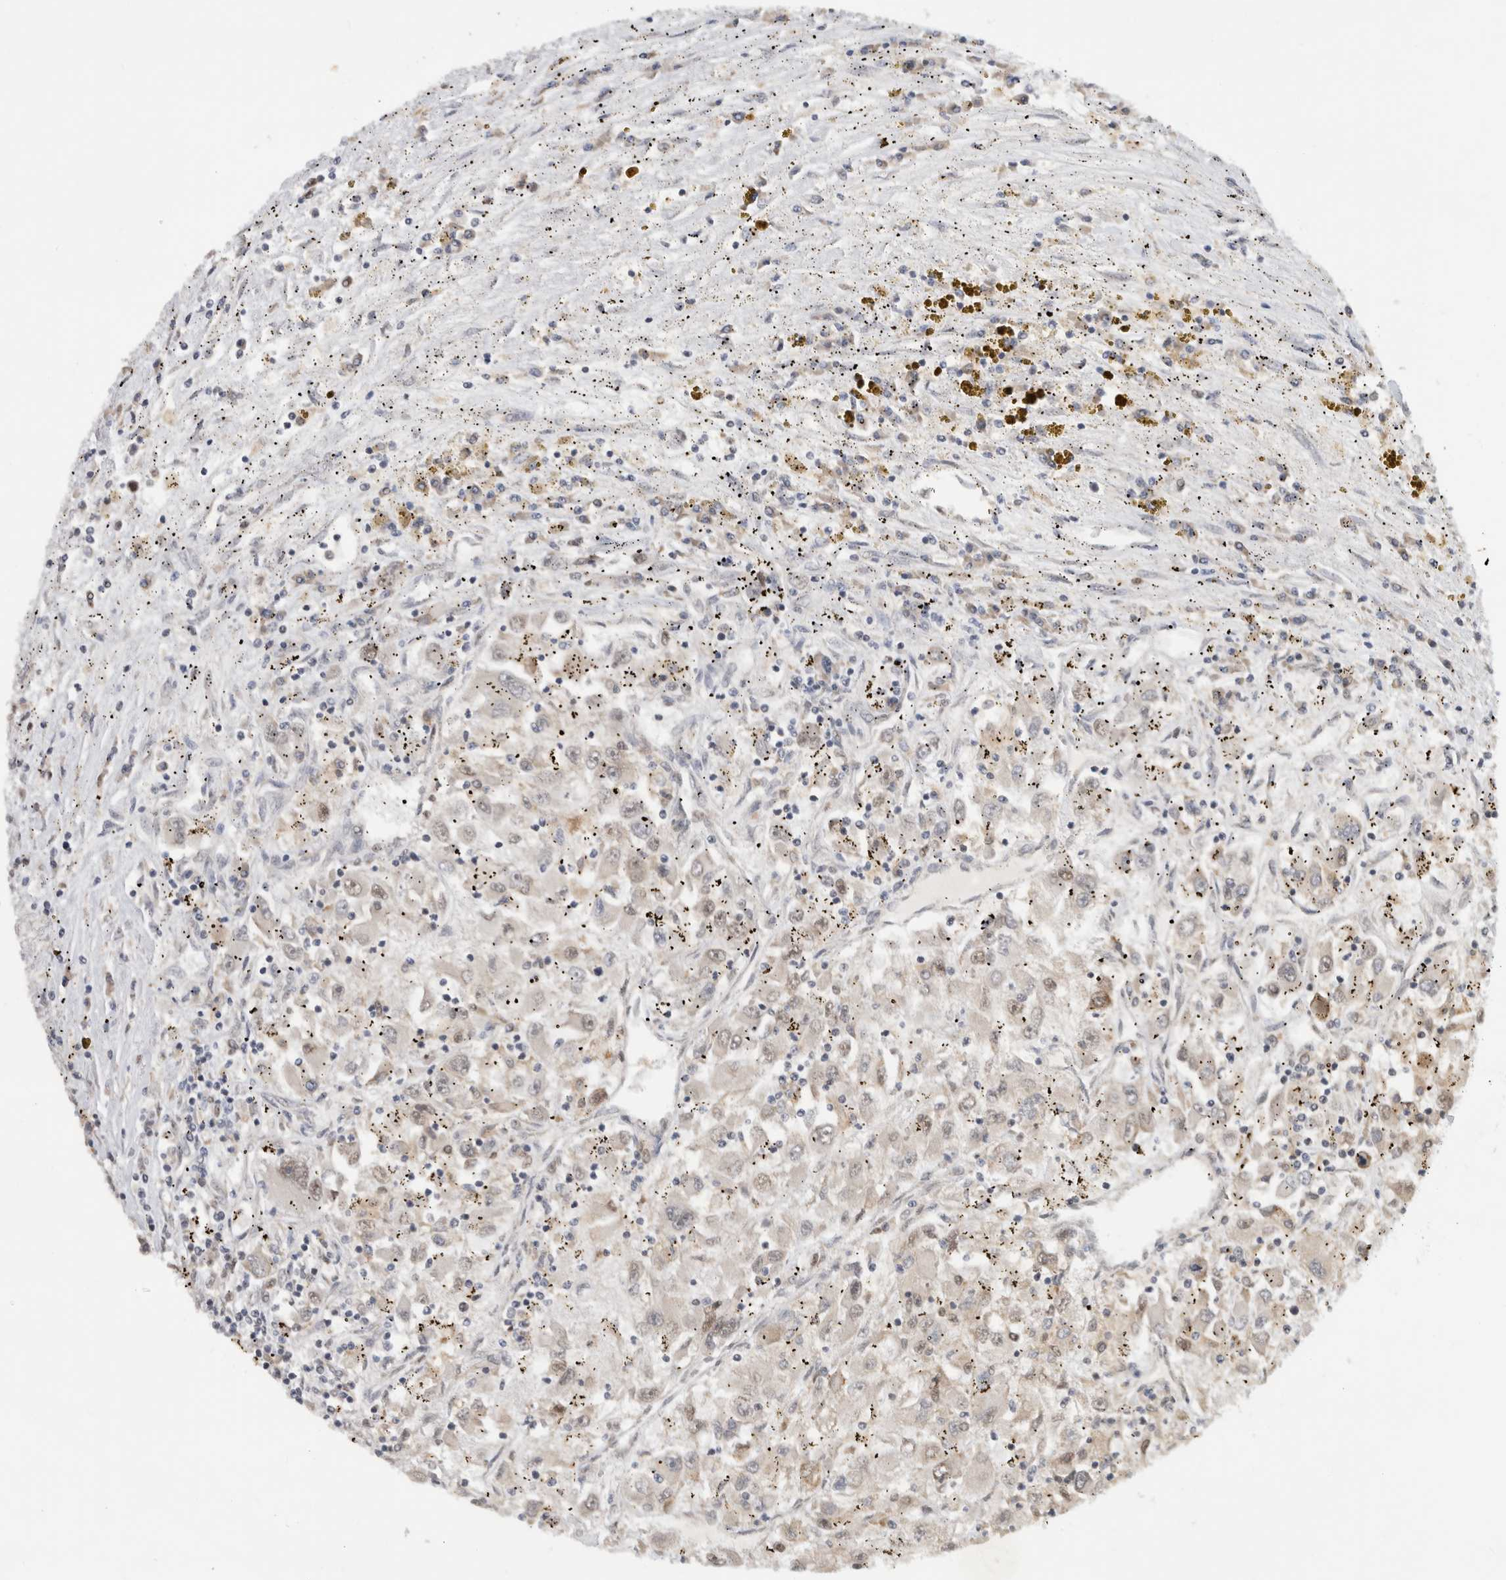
{"staining": {"intensity": "weak", "quantity": "<25%", "location": "nuclear"}, "tissue": "renal cancer", "cell_type": "Tumor cells", "image_type": "cancer", "snomed": [{"axis": "morphology", "description": "Adenocarcinoma, NOS"}, {"axis": "topography", "description": "Kidney"}], "caption": "This is an IHC photomicrograph of human renal cancer (adenocarcinoma). There is no expression in tumor cells.", "gene": "NCAPG2", "patient": {"sex": "female", "age": 52}}